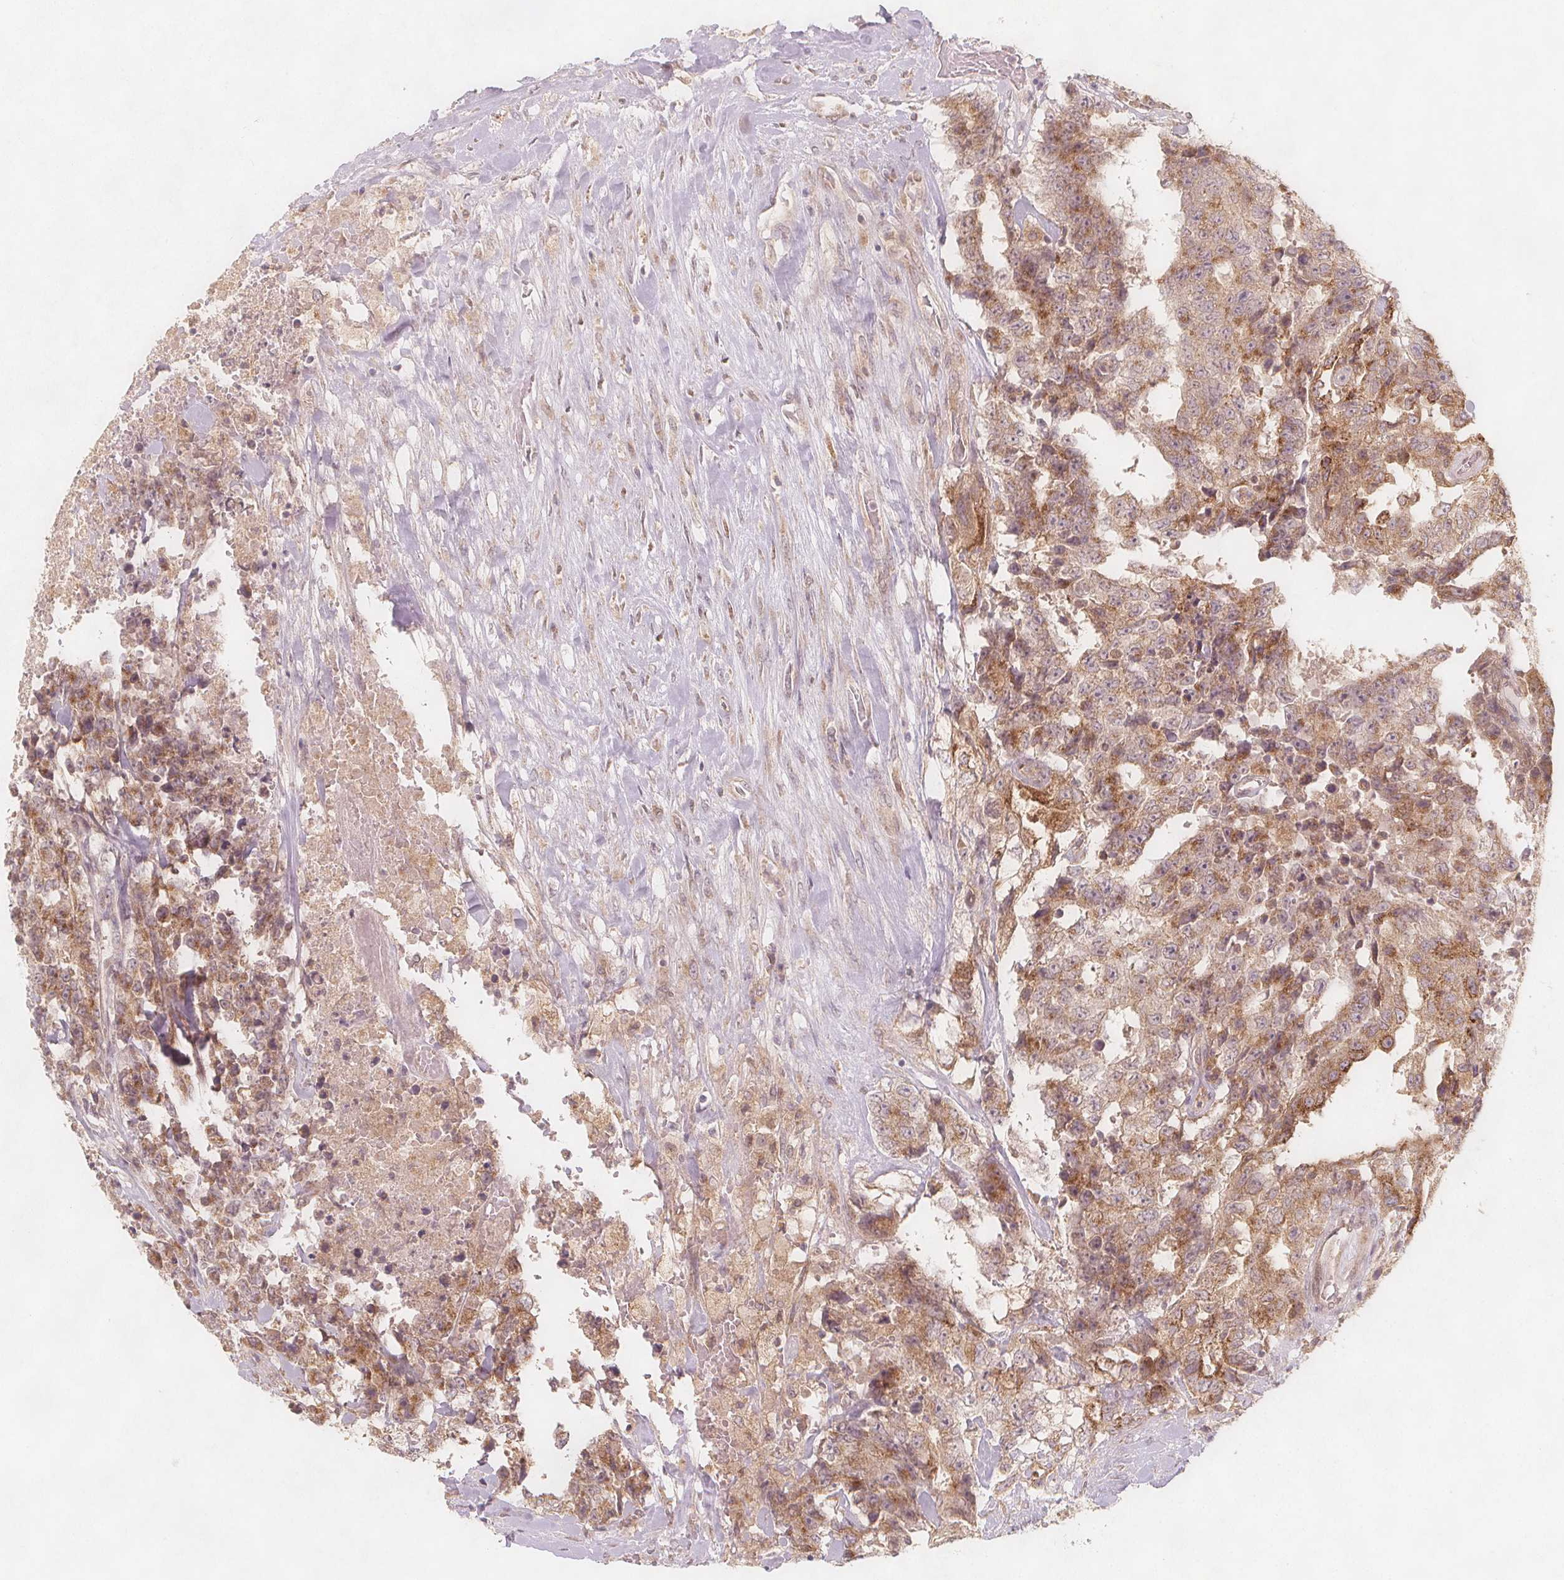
{"staining": {"intensity": "moderate", "quantity": ">75%", "location": "cytoplasmic/membranous"}, "tissue": "testis cancer", "cell_type": "Tumor cells", "image_type": "cancer", "snomed": [{"axis": "morphology", "description": "Carcinoma, Embryonal, NOS"}, {"axis": "topography", "description": "Testis"}], "caption": "Brown immunohistochemical staining in testis cancer (embryonal carcinoma) reveals moderate cytoplasmic/membranous positivity in approximately >75% of tumor cells. The staining is performed using DAB (3,3'-diaminobenzidine) brown chromogen to label protein expression. The nuclei are counter-stained blue using hematoxylin.", "gene": "NCSTN", "patient": {"sex": "male", "age": 24}}